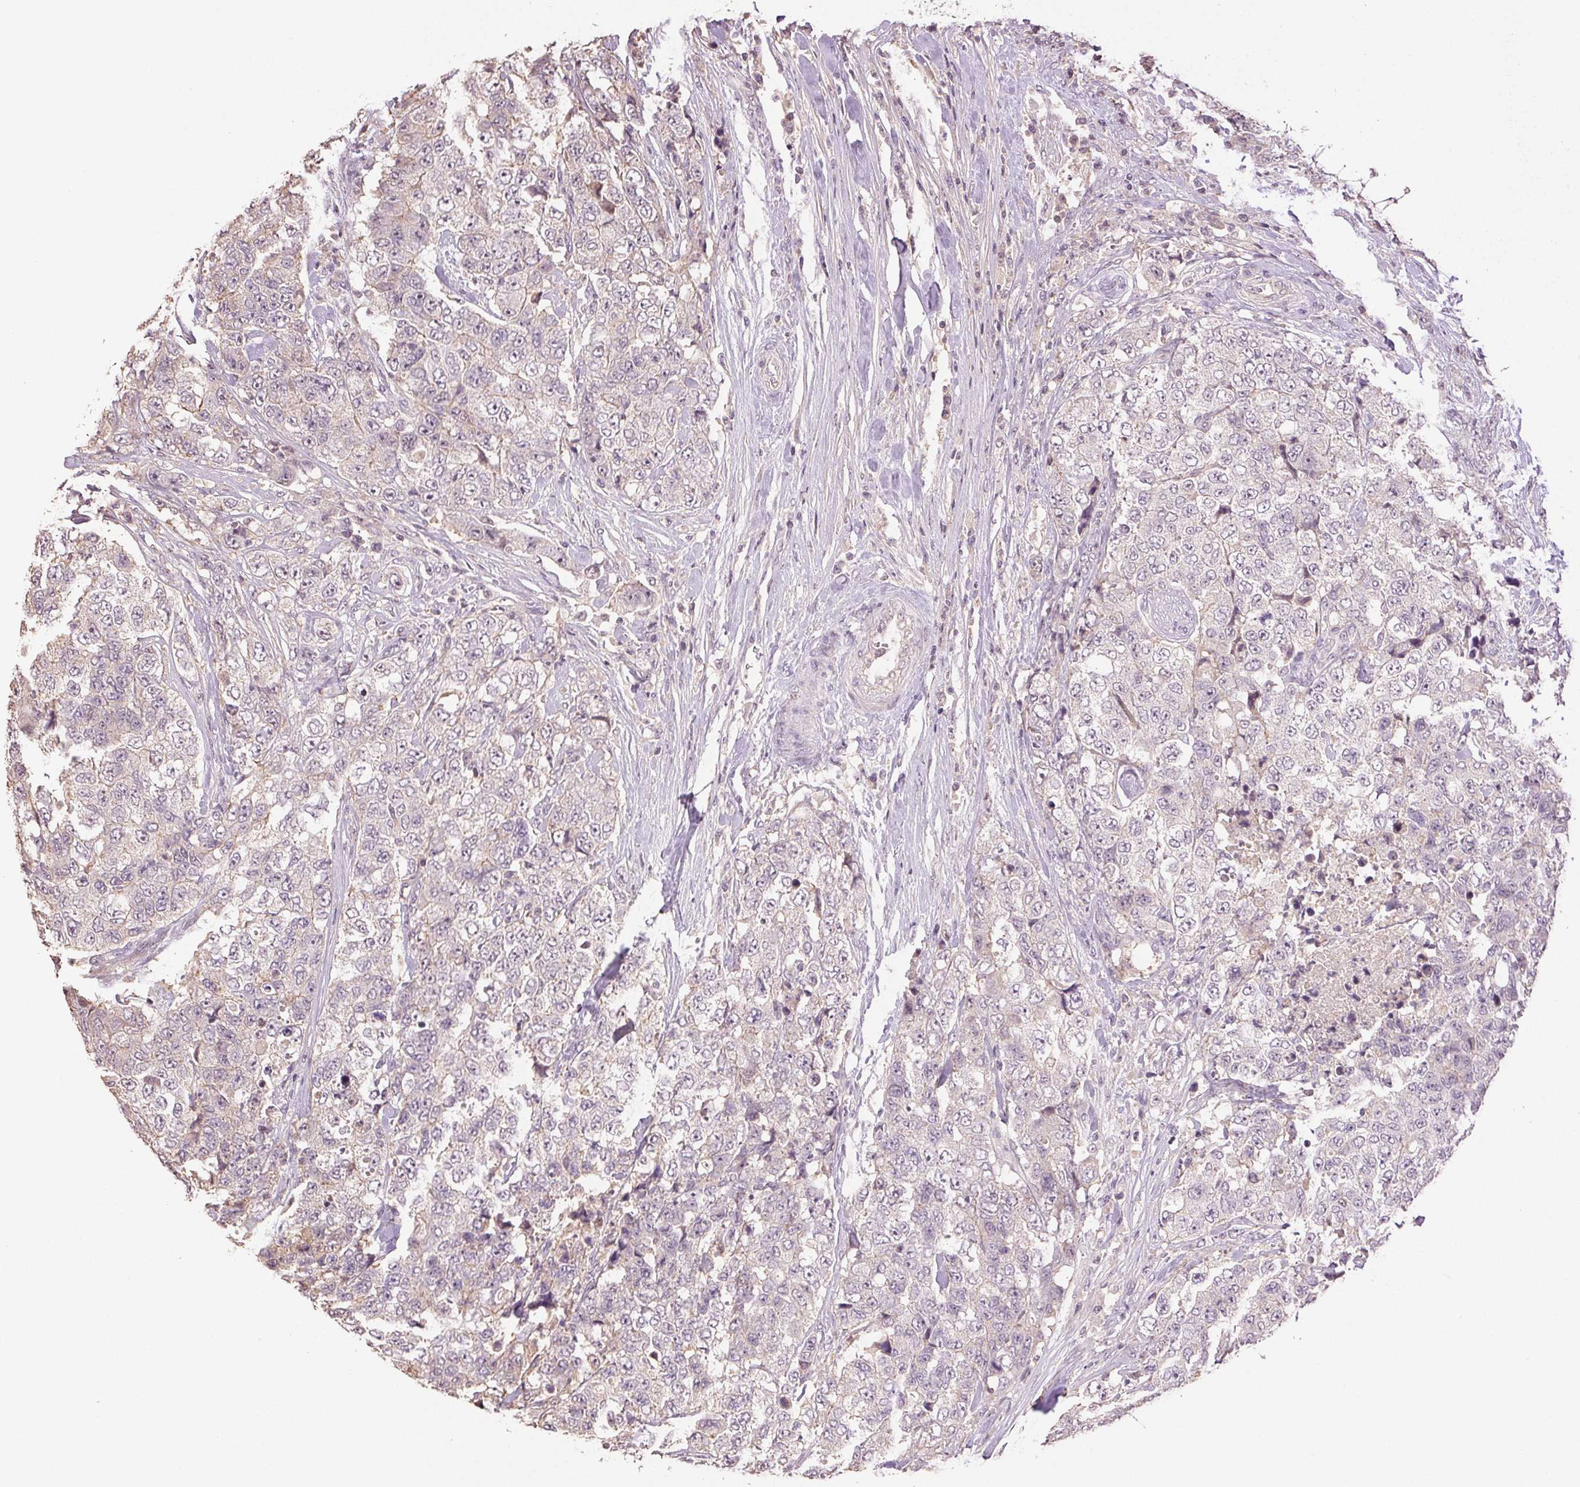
{"staining": {"intensity": "negative", "quantity": "none", "location": "none"}, "tissue": "urothelial cancer", "cell_type": "Tumor cells", "image_type": "cancer", "snomed": [{"axis": "morphology", "description": "Urothelial carcinoma, High grade"}, {"axis": "topography", "description": "Urinary bladder"}], "caption": "High-grade urothelial carcinoma stained for a protein using immunohistochemistry displays no staining tumor cells.", "gene": "TMEM253", "patient": {"sex": "female", "age": 78}}